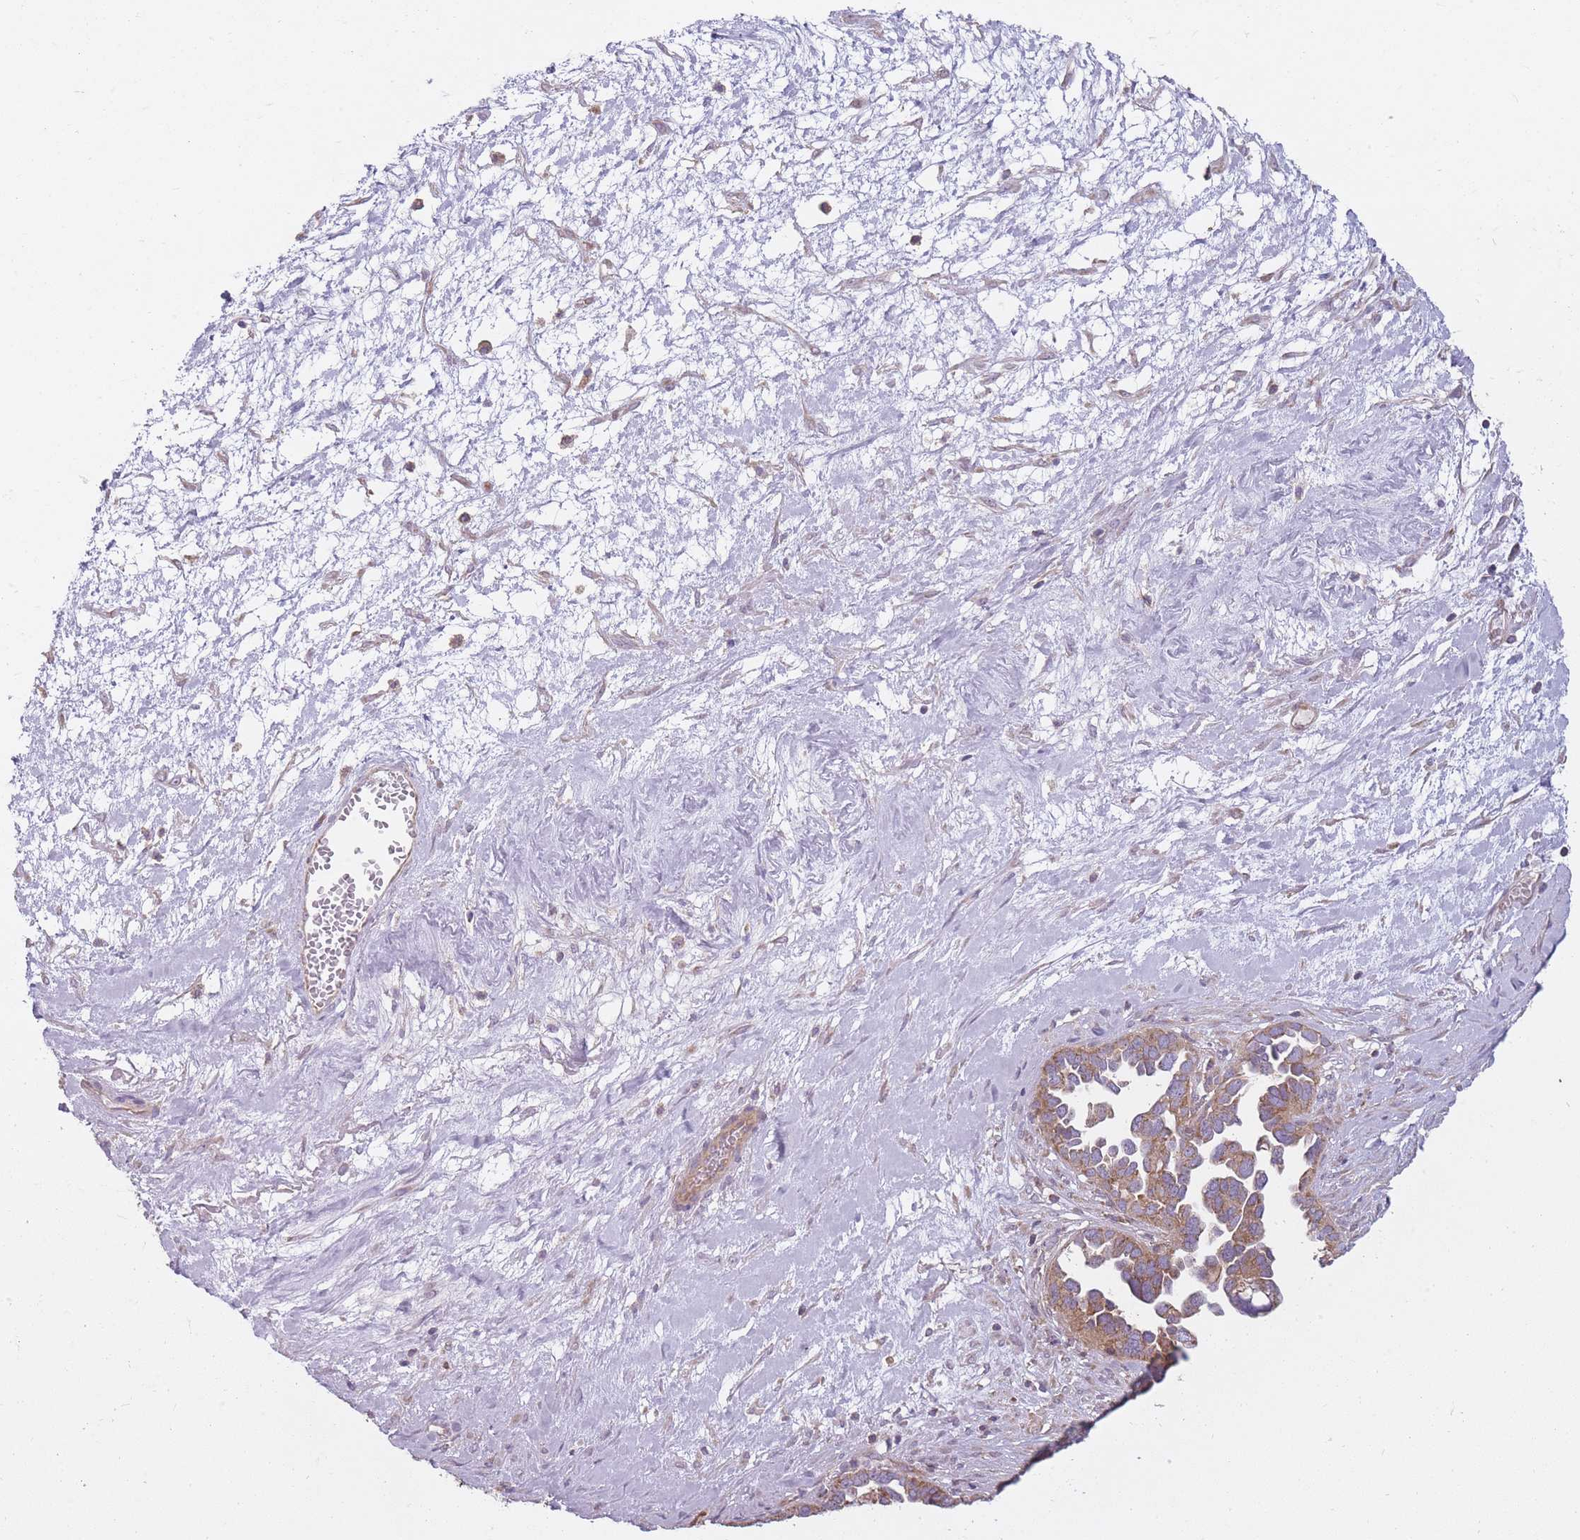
{"staining": {"intensity": "moderate", "quantity": ">75%", "location": "cytoplasmic/membranous"}, "tissue": "ovarian cancer", "cell_type": "Tumor cells", "image_type": "cancer", "snomed": [{"axis": "morphology", "description": "Cystadenocarcinoma, serous, NOS"}, {"axis": "topography", "description": "Ovary"}], "caption": "A medium amount of moderate cytoplasmic/membranous positivity is seen in about >75% of tumor cells in serous cystadenocarcinoma (ovarian) tissue.", "gene": "NDUFA9", "patient": {"sex": "female", "age": 54}}